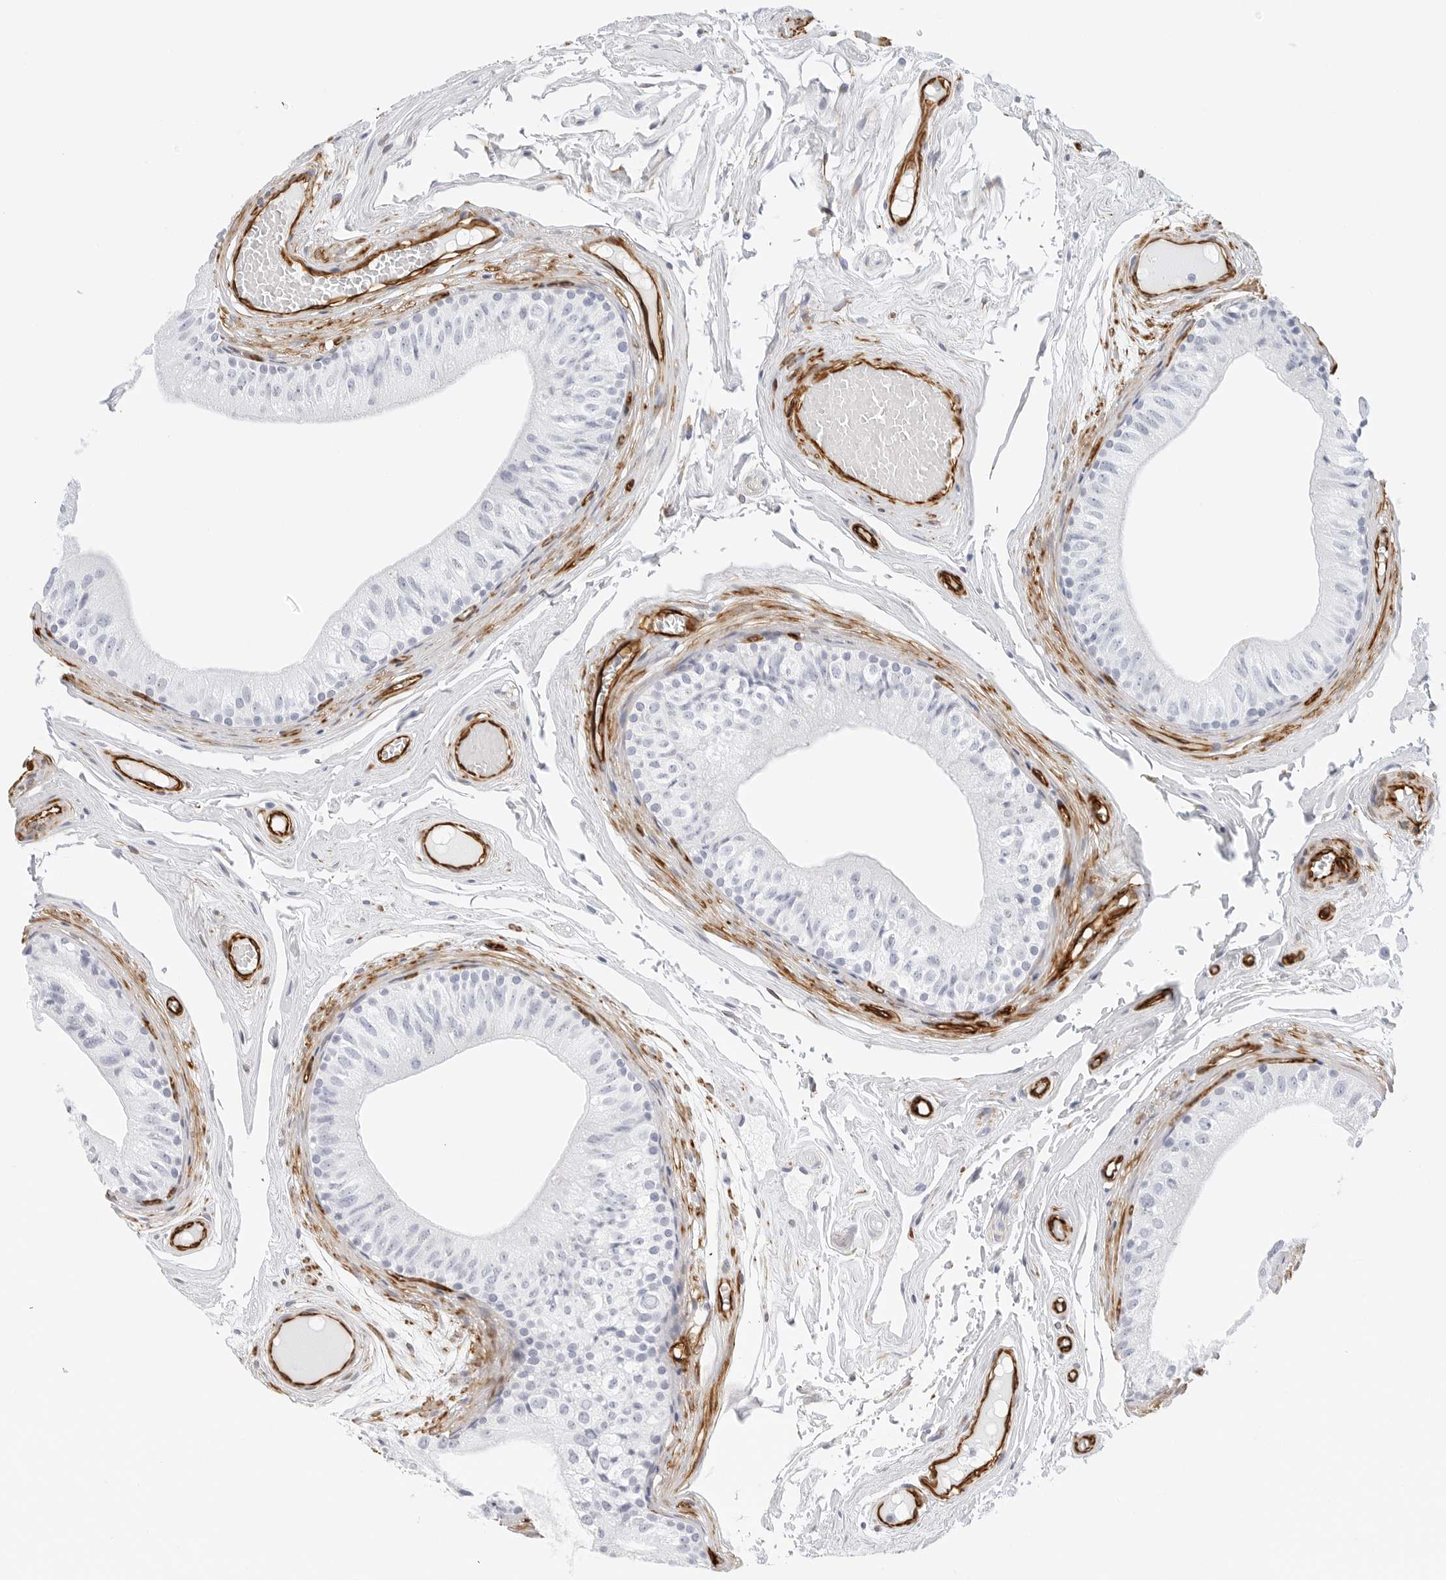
{"staining": {"intensity": "negative", "quantity": "none", "location": "none"}, "tissue": "epididymis", "cell_type": "Glandular cells", "image_type": "normal", "snomed": [{"axis": "morphology", "description": "Normal tissue, NOS"}, {"axis": "topography", "description": "Epididymis"}], "caption": "High power microscopy image of an immunohistochemistry image of unremarkable epididymis, revealing no significant expression in glandular cells. (DAB (3,3'-diaminobenzidine) immunohistochemistry visualized using brightfield microscopy, high magnification).", "gene": "NES", "patient": {"sex": "male", "age": 79}}